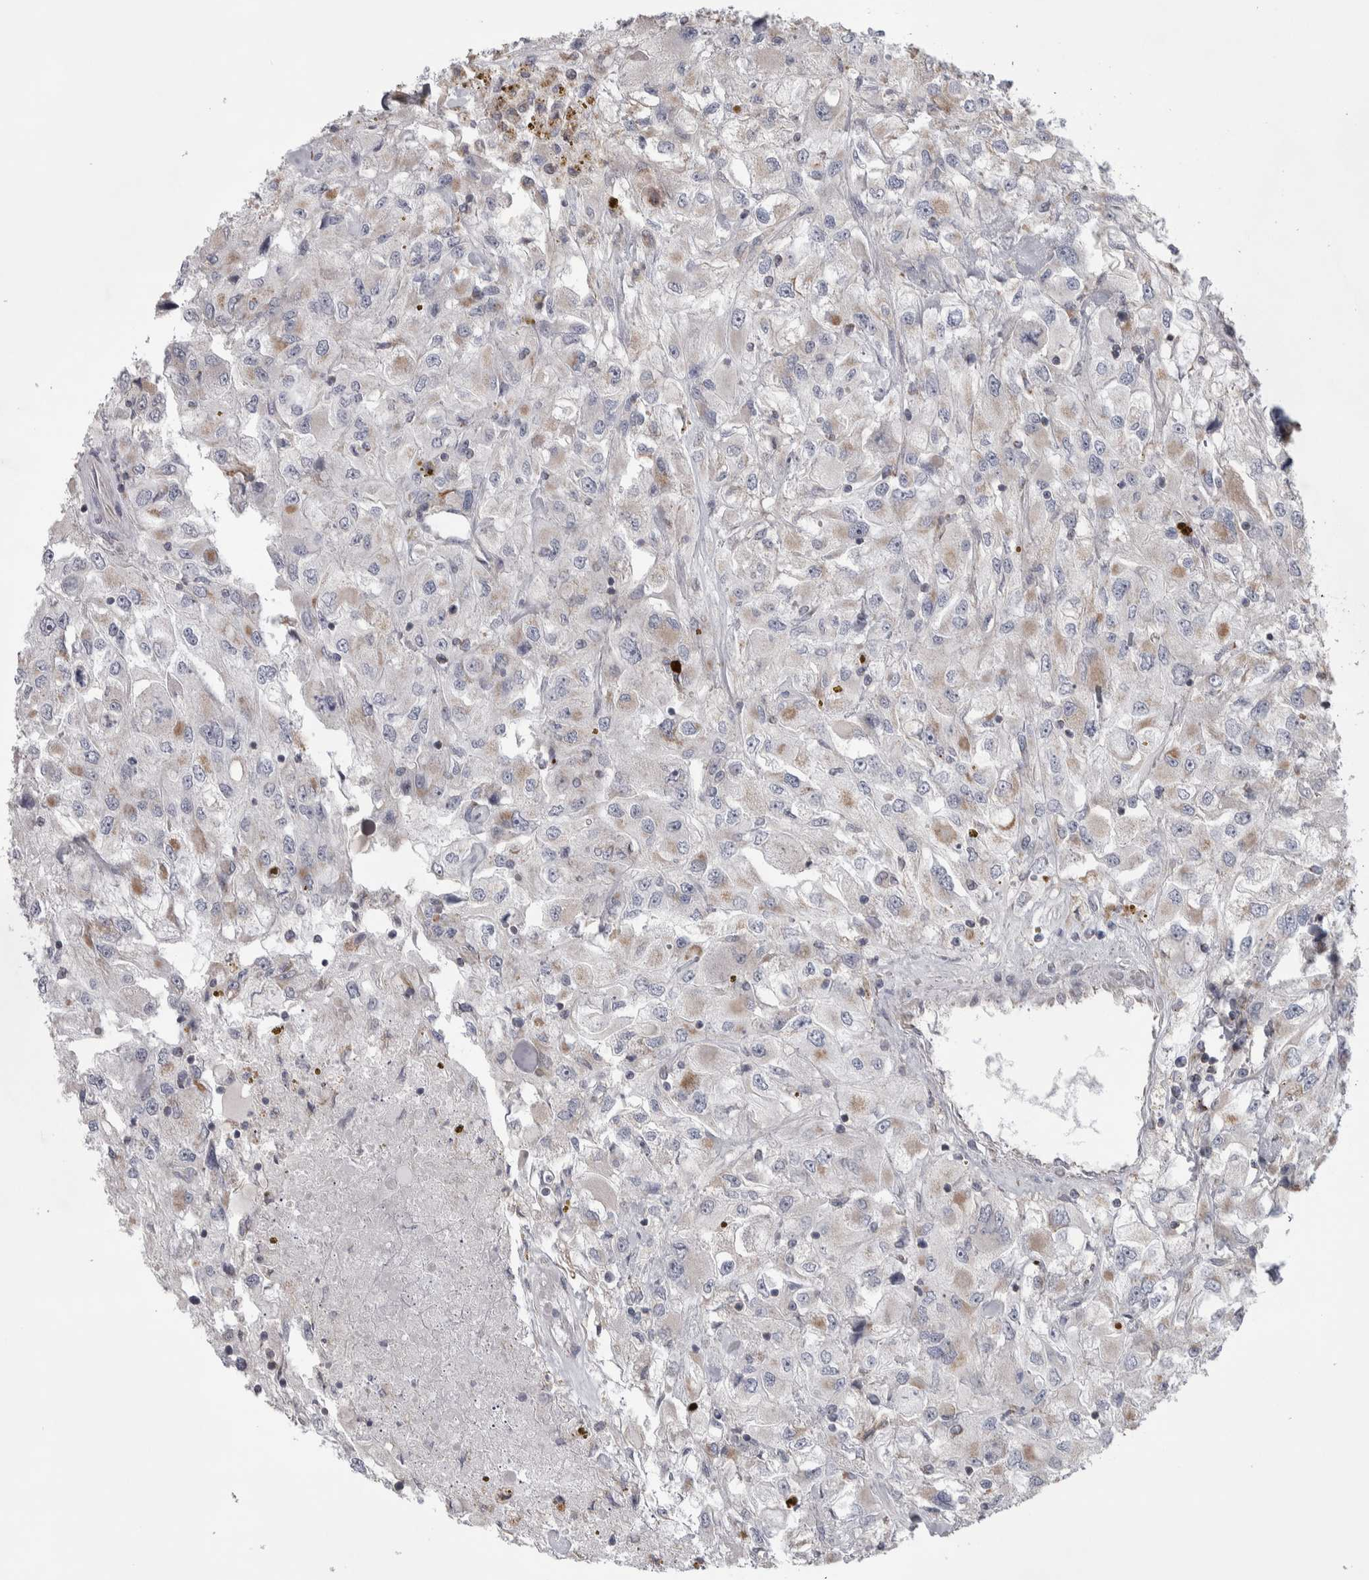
{"staining": {"intensity": "weak", "quantity": "<25%", "location": "cytoplasmic/membranous"}, "tissue": "renal cancer", "cell_type": "Tumor cells", "image_type": "cancer", "snomed": [{"axis": "morphology", "description": "Adenocarcinoma, NOS"}, {"axis": "topography", "description": "Kidney"}], "caption": "High power microscopy micrograph of an immunohistochemistry histopathology image of renal cancer, revealing no significant staining in tumor cells. (IHC, brightfield microscopy, high magnification).", "gene": "SCO1", "patient": {"sex": "female", "age": 52}}